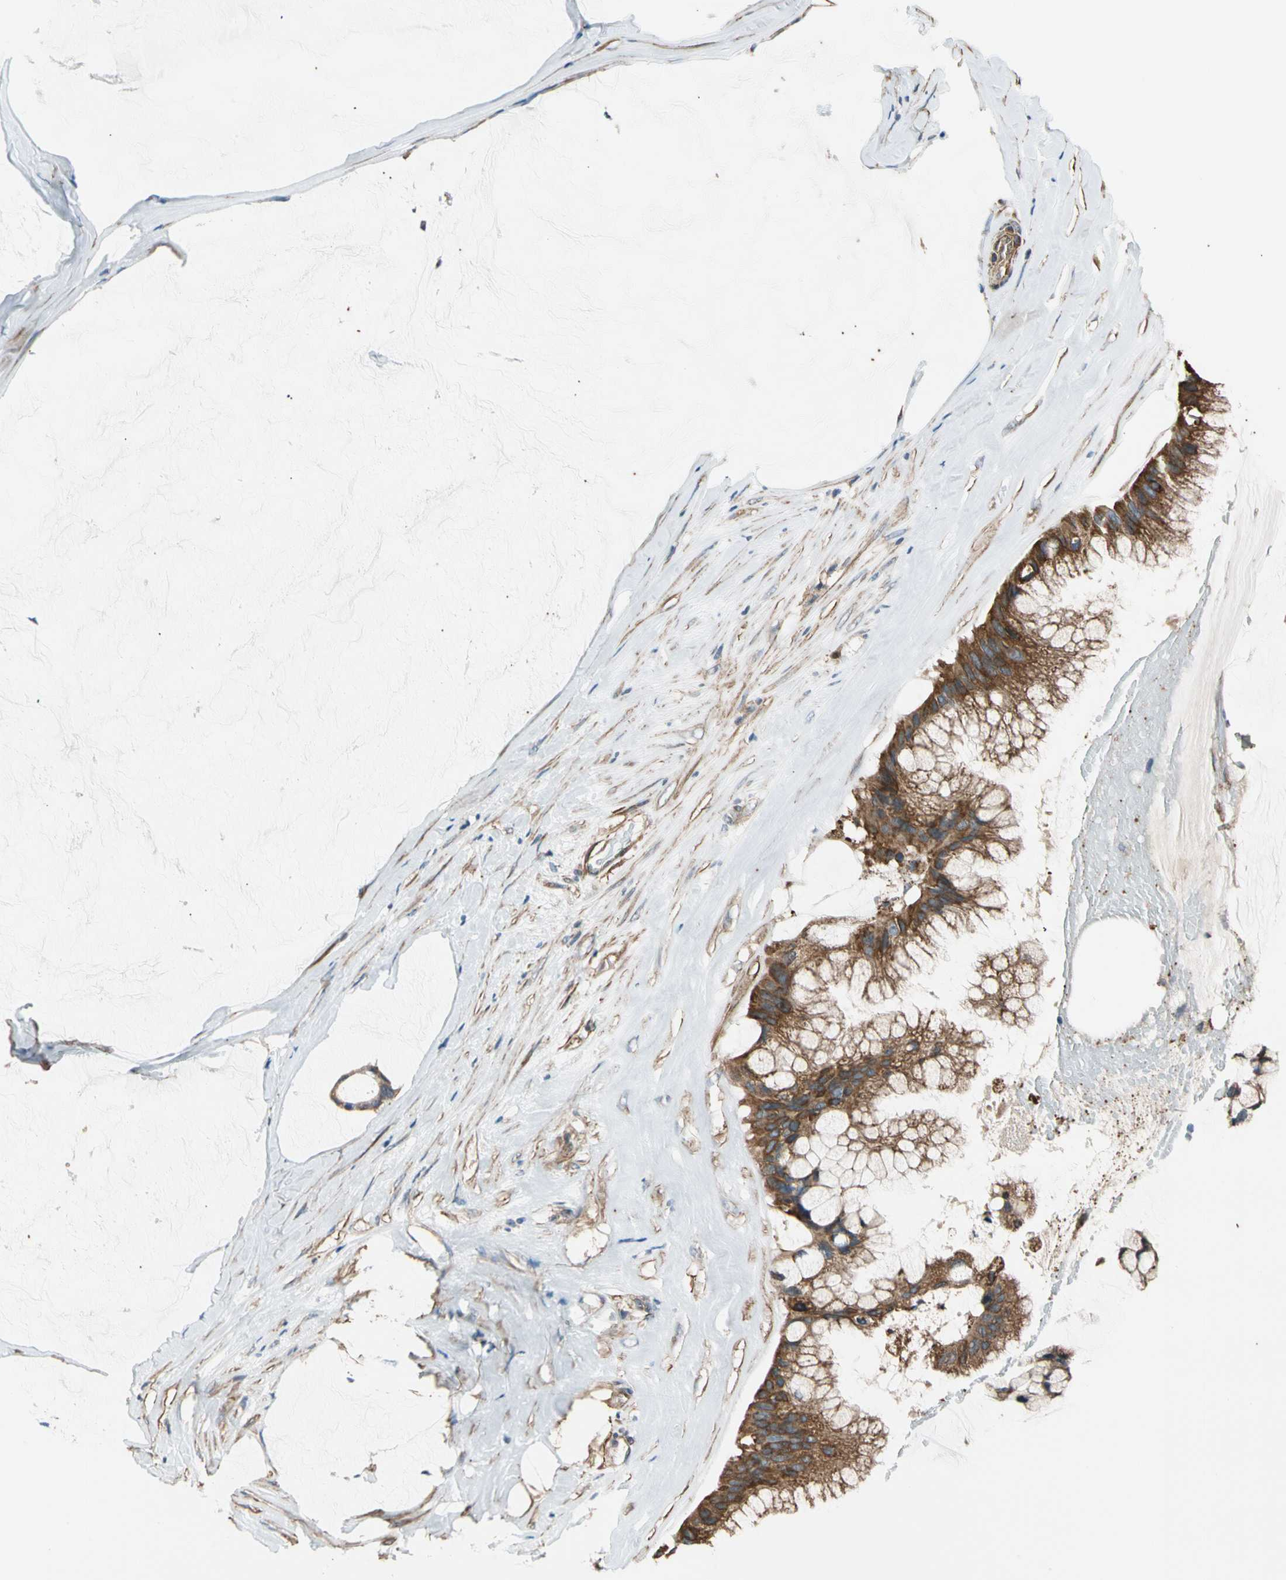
{"staining": {"intensity": "strong", "quantity": ">75%", "location": "cytoplasmic/membranous"}, "tissue": "ovarian cancer", "cell_type": "Tumor cells", "image_type": "cancer", "snomed": [{"axis": "morphology", "description": "Cystadenocarcinoma, mucinous, NOS"}, {"axis": "topography", "description": "Ovary"}], "caption": "Brown immunohistochemical staining in ovarian mucinous cystadenocarcinoma reveals strong cytoplasmic/membranous positivity in approximately >75% of tumor cells.", "gene": "LIMK2", "patient": {"sex": "female", "age": 39}}